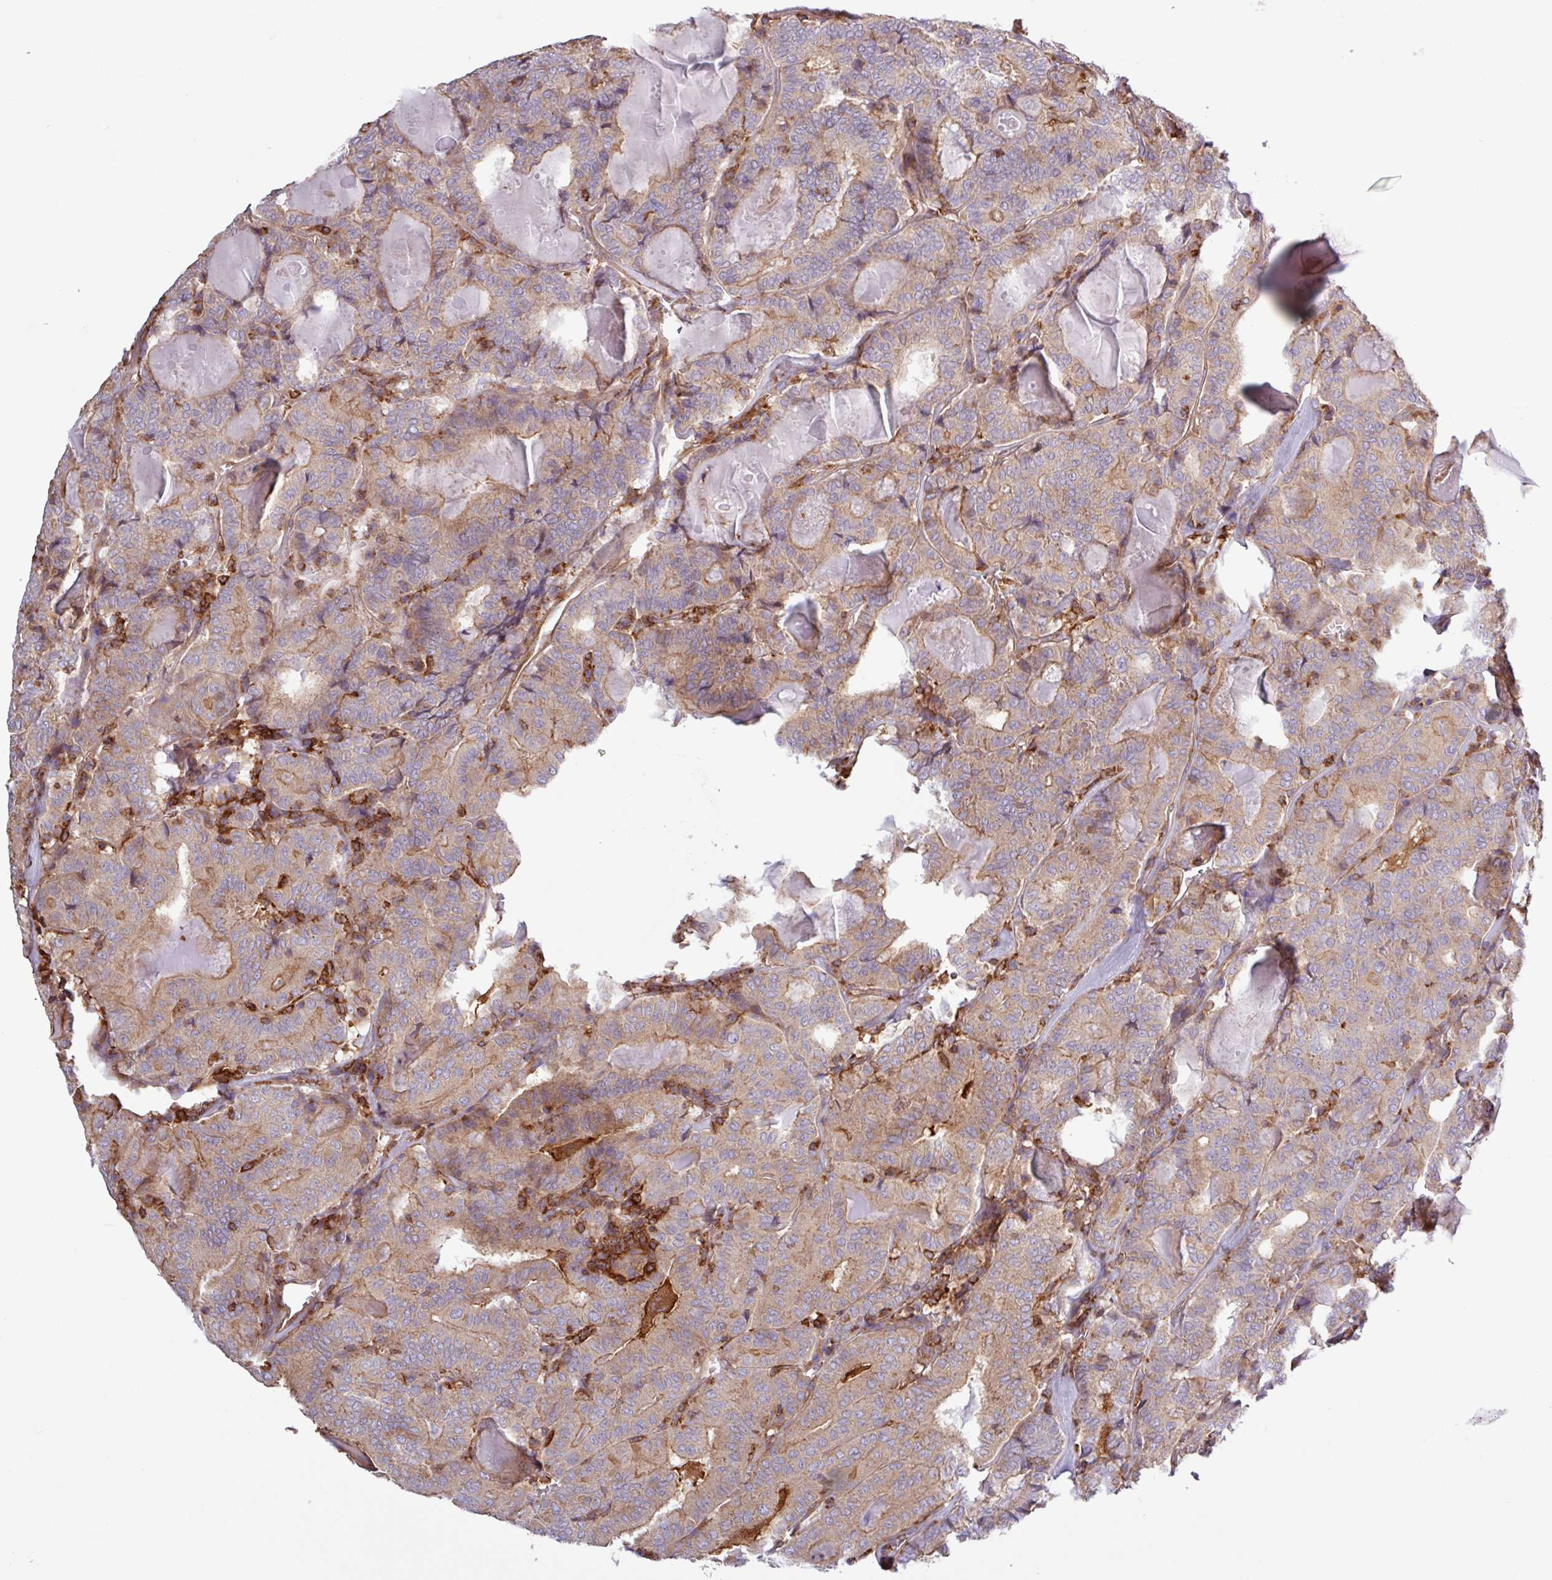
{"staining": {"intensity": "weak", "quantity": "25%-75%", "location": "cytoplasmic/membranous"}, "tissue": "thyroid cancer", "cell_type": "Tumor cells", "image_type": "cancer", "snomed": [{"axis": "morphology", "description": "Papillary adenocarcinoma, NOS"}, {"axis": "topography", "description": "Thyroid gland"}], "caption": "DAB (3,3'-diaminobenzidine) immunohistochemical staining of thyroid cancer (papillary adenocarcinoma) displays weak cytoplasmic/membranous protein staining in about 25%-75% of tumor cells.", "gene": "ACTR3", "patient": {"sex": "female", "age": 72}}